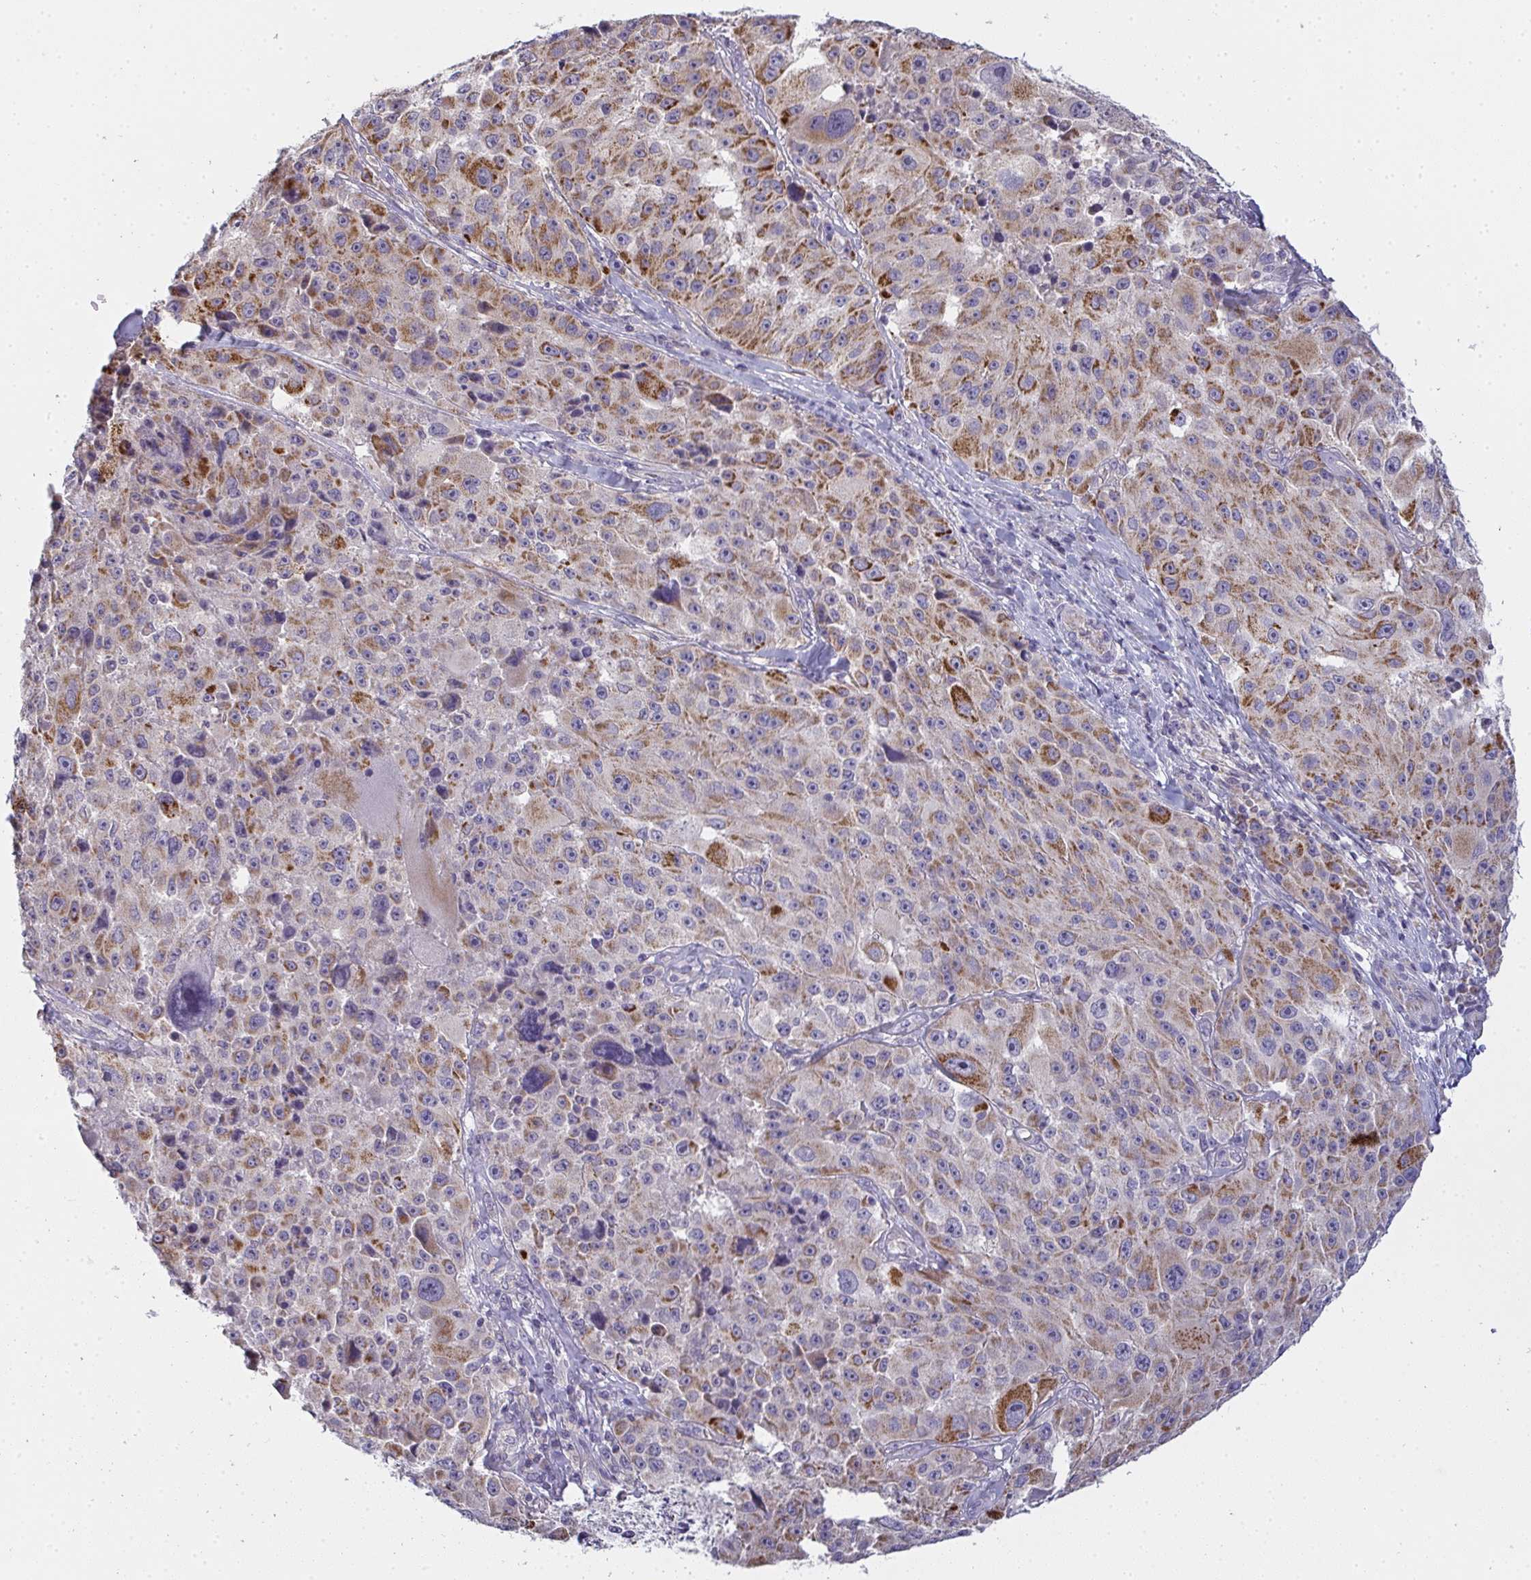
{"staining": {"intensity": "moderate", "quantity": "25%-75%", "location": "cytoplasmic/membranous"}, "tissue": "melanoma", "cell_type": "Tumor cells", "image_type": "cancer", "snomed": [{"axis": "morphology", "description": "Malignant melanoma, Metastatic site"}, {"axis": "topography", "description": "Lymph node"}], "caption": "High-power microscopy captured an immunohistochemistry photomicrograph of malignant melanoma (metastatic site), revealing moderate cytoplasmic/membranous positivity in approximately 25%-75% of tumor cells.", "gene": "TMEM219", "patient": {"sex": "male", "age": 62}}